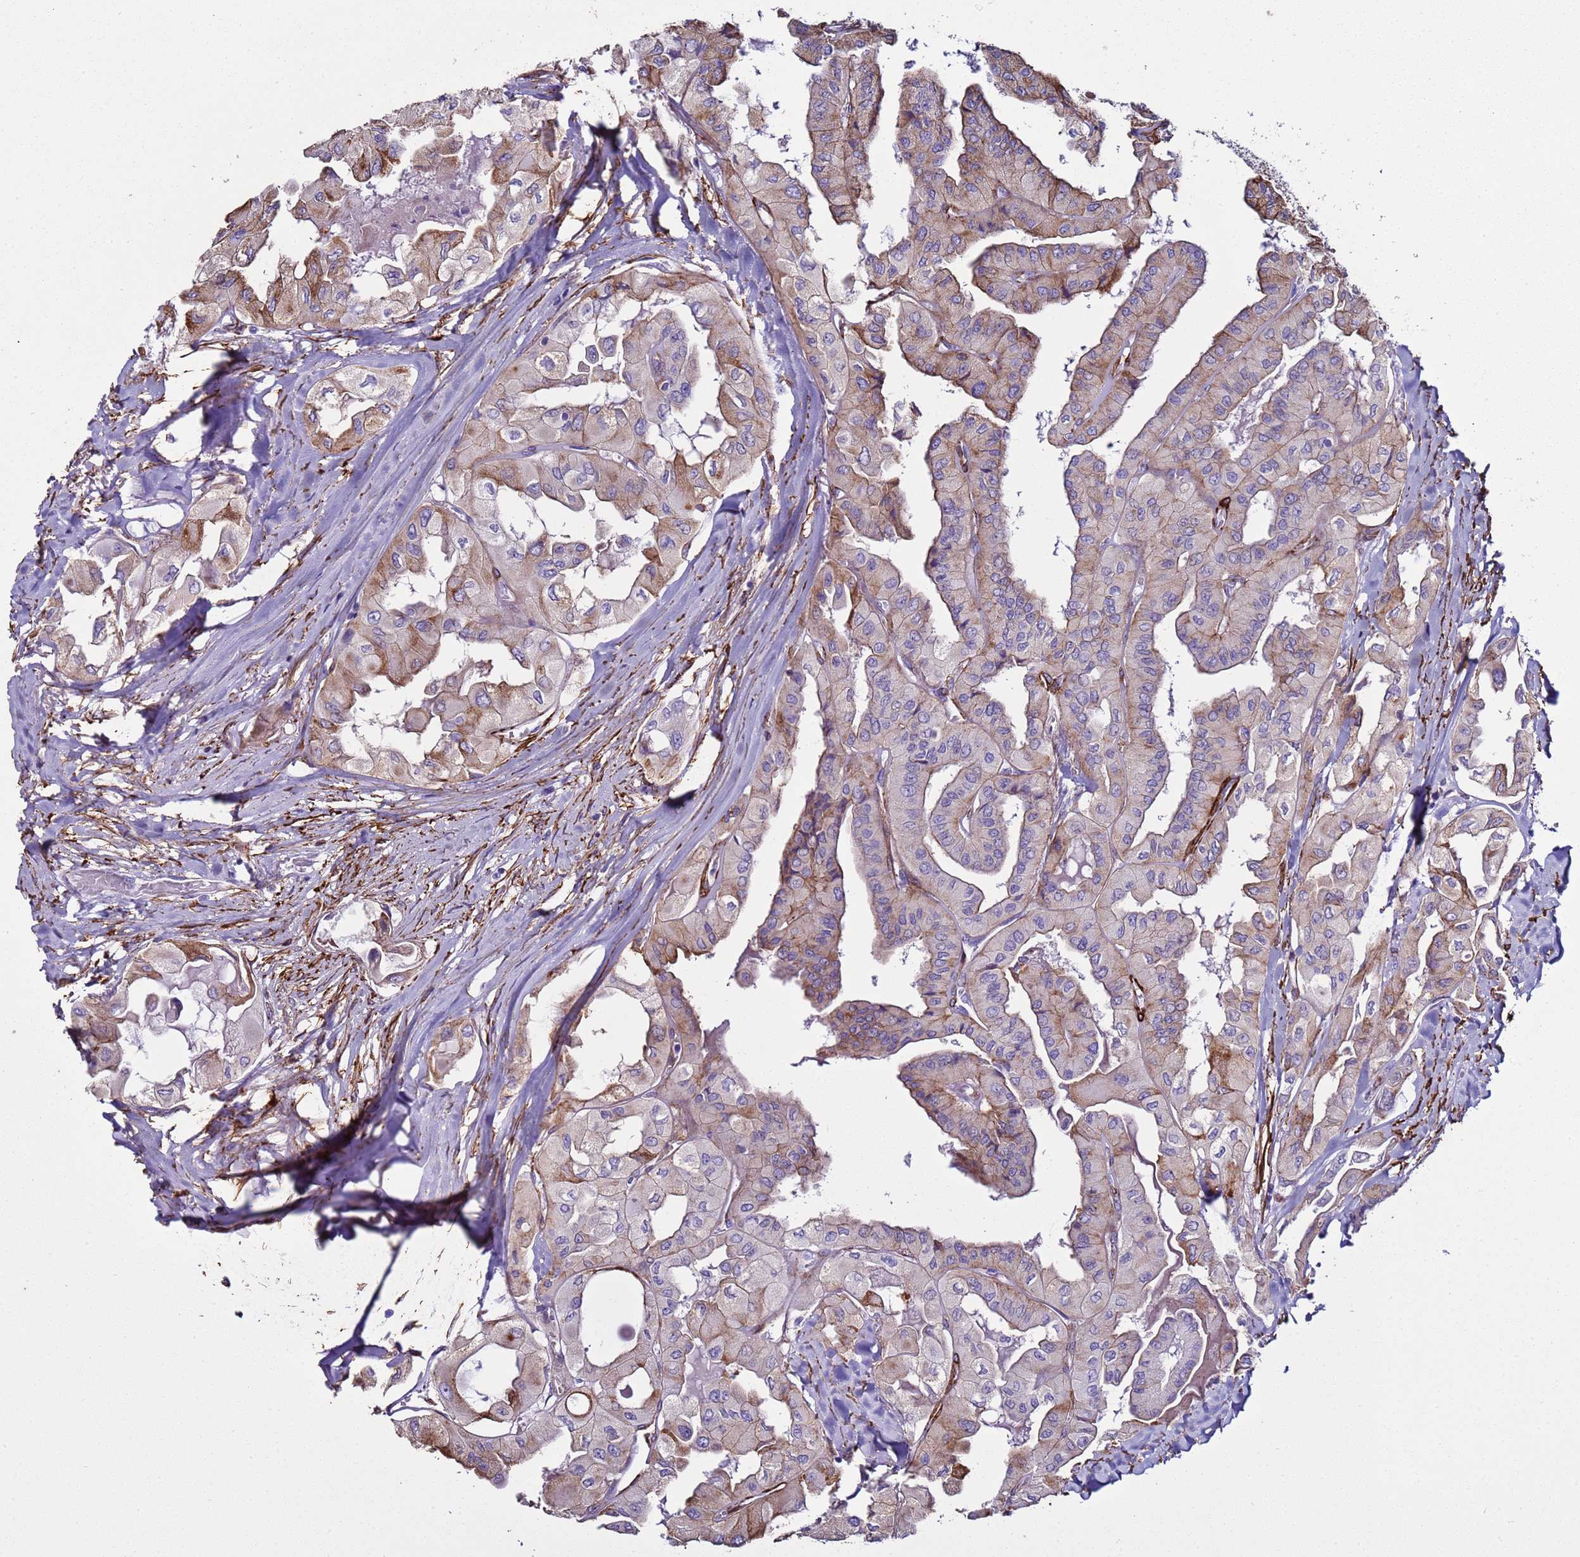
{"staining": {"intensity": "moderate", "quantity": "<25%", "location": "cytoplasmic/membranous"}, "tissue": "thyroid cancer", "cell_type": "Tumor cells", "image_type": "cancer", "snomed": [{"axis": "morphology", "description": "Normal tissue, NOS"}, {"axis": "morphology", "description": "Papillary adenocarcinoma, NOS"}, {"axis": "topography", "description": "Thyroid gland"}], "caption": "Protein staining displays moderate cytoplasmic/membranous expression in approximately <25% of tumor cells in papillary adenocarcinoma (thyroid).", "gene": "RABL2B", "patient": {"sex": "female", "age": 59}}